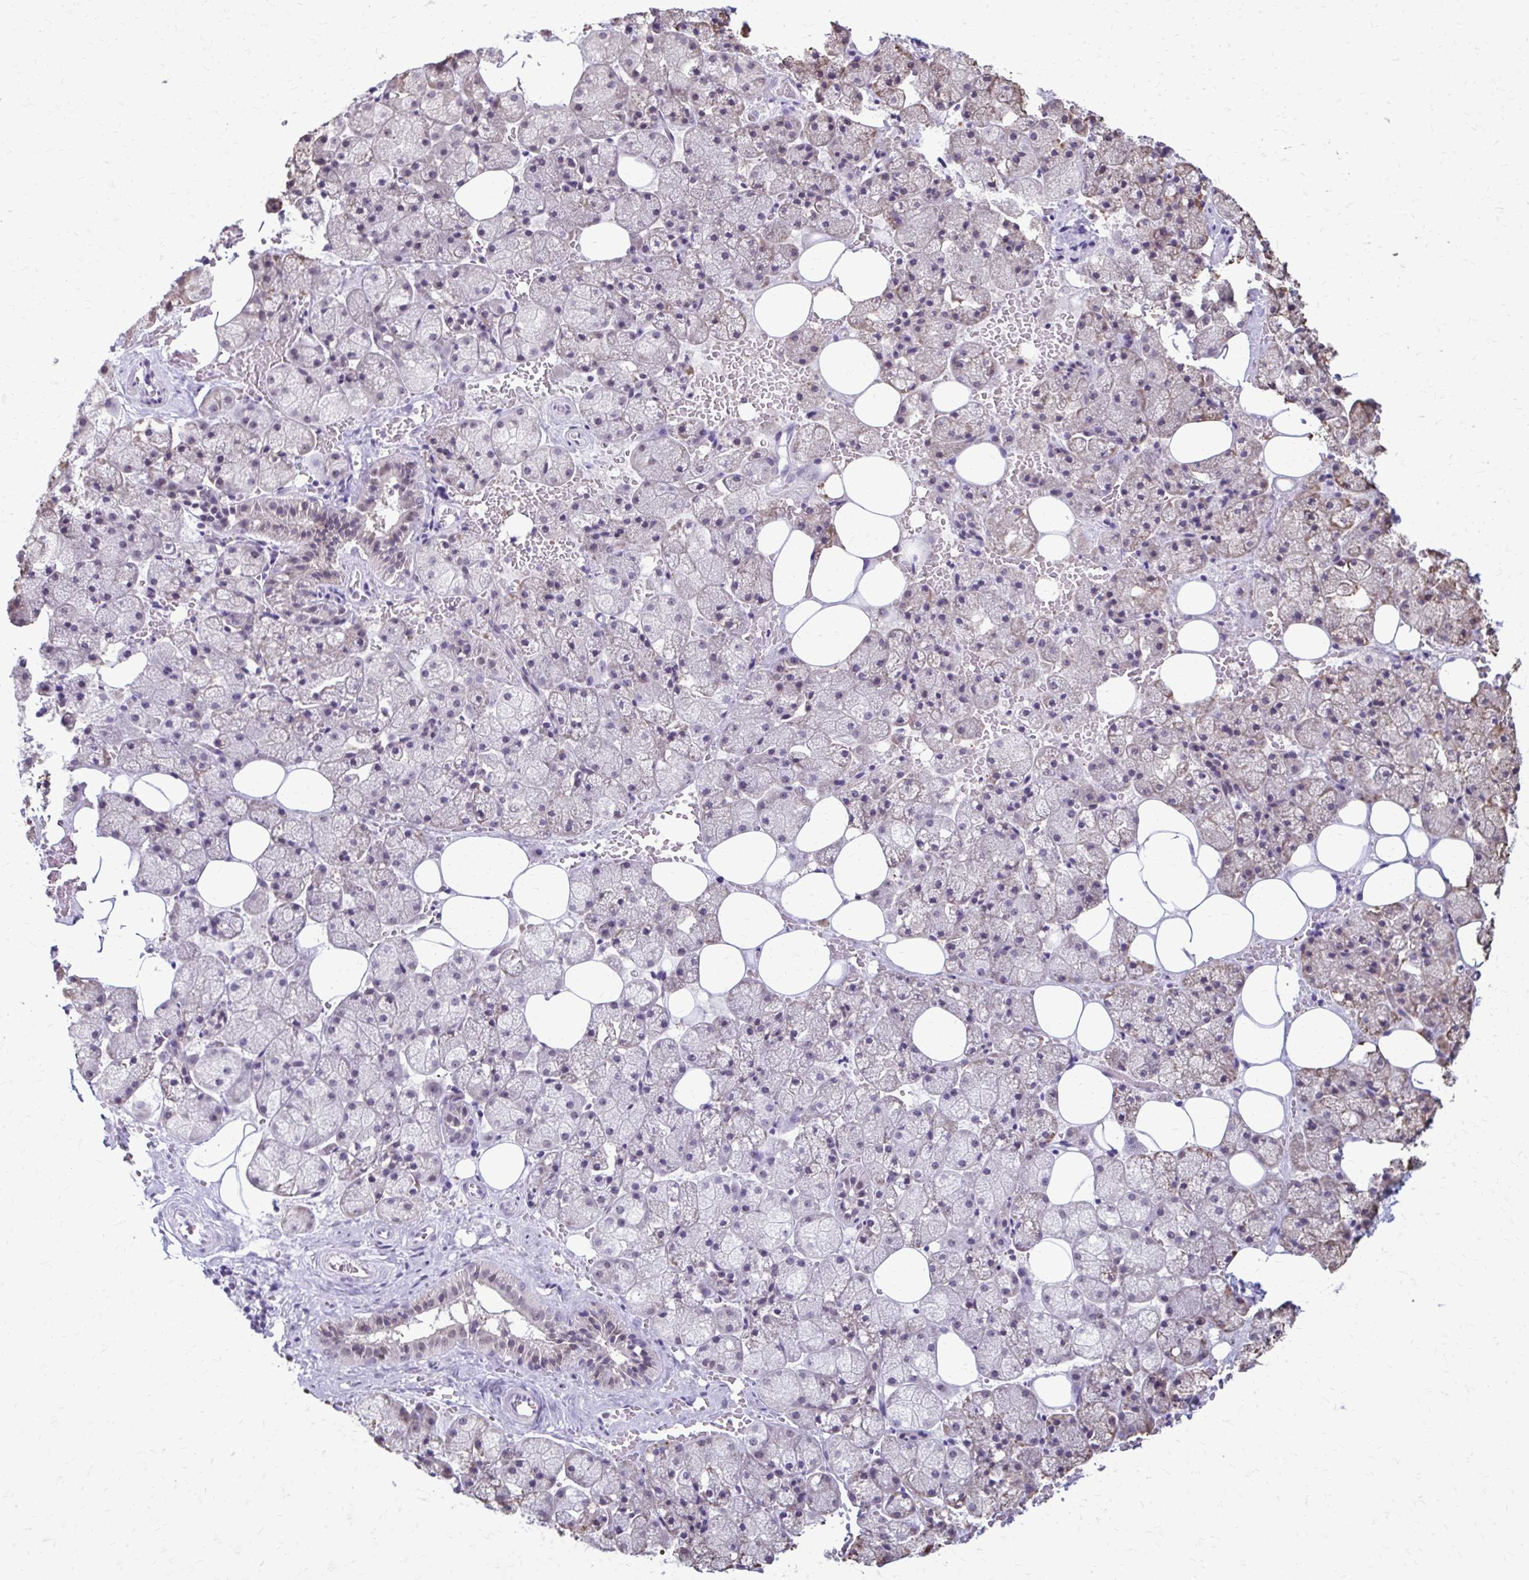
{"staining": {"intensity": "weak", "quantity": "<25%", "location": "nuclear"}, "tissue": "salivary gland", "cell_type": "Glandular cells", "image_type": "normal", "snomed": [{"axis": "morphology", "description": "Normal tissue, NOS"}, {"axis": "topography", "description": "Salivary gland"}, {"axis": "topography", "description": "Peripheral nerve tissue"}], "caption": "Glandular cells are negative for brown protein staining in normal salivary gland. (DAB immunohistochemistry (IHC) with hematoxylin counter stain).", "gene": "PROSER1", "patient": {"sex": "male", "age": 38}}